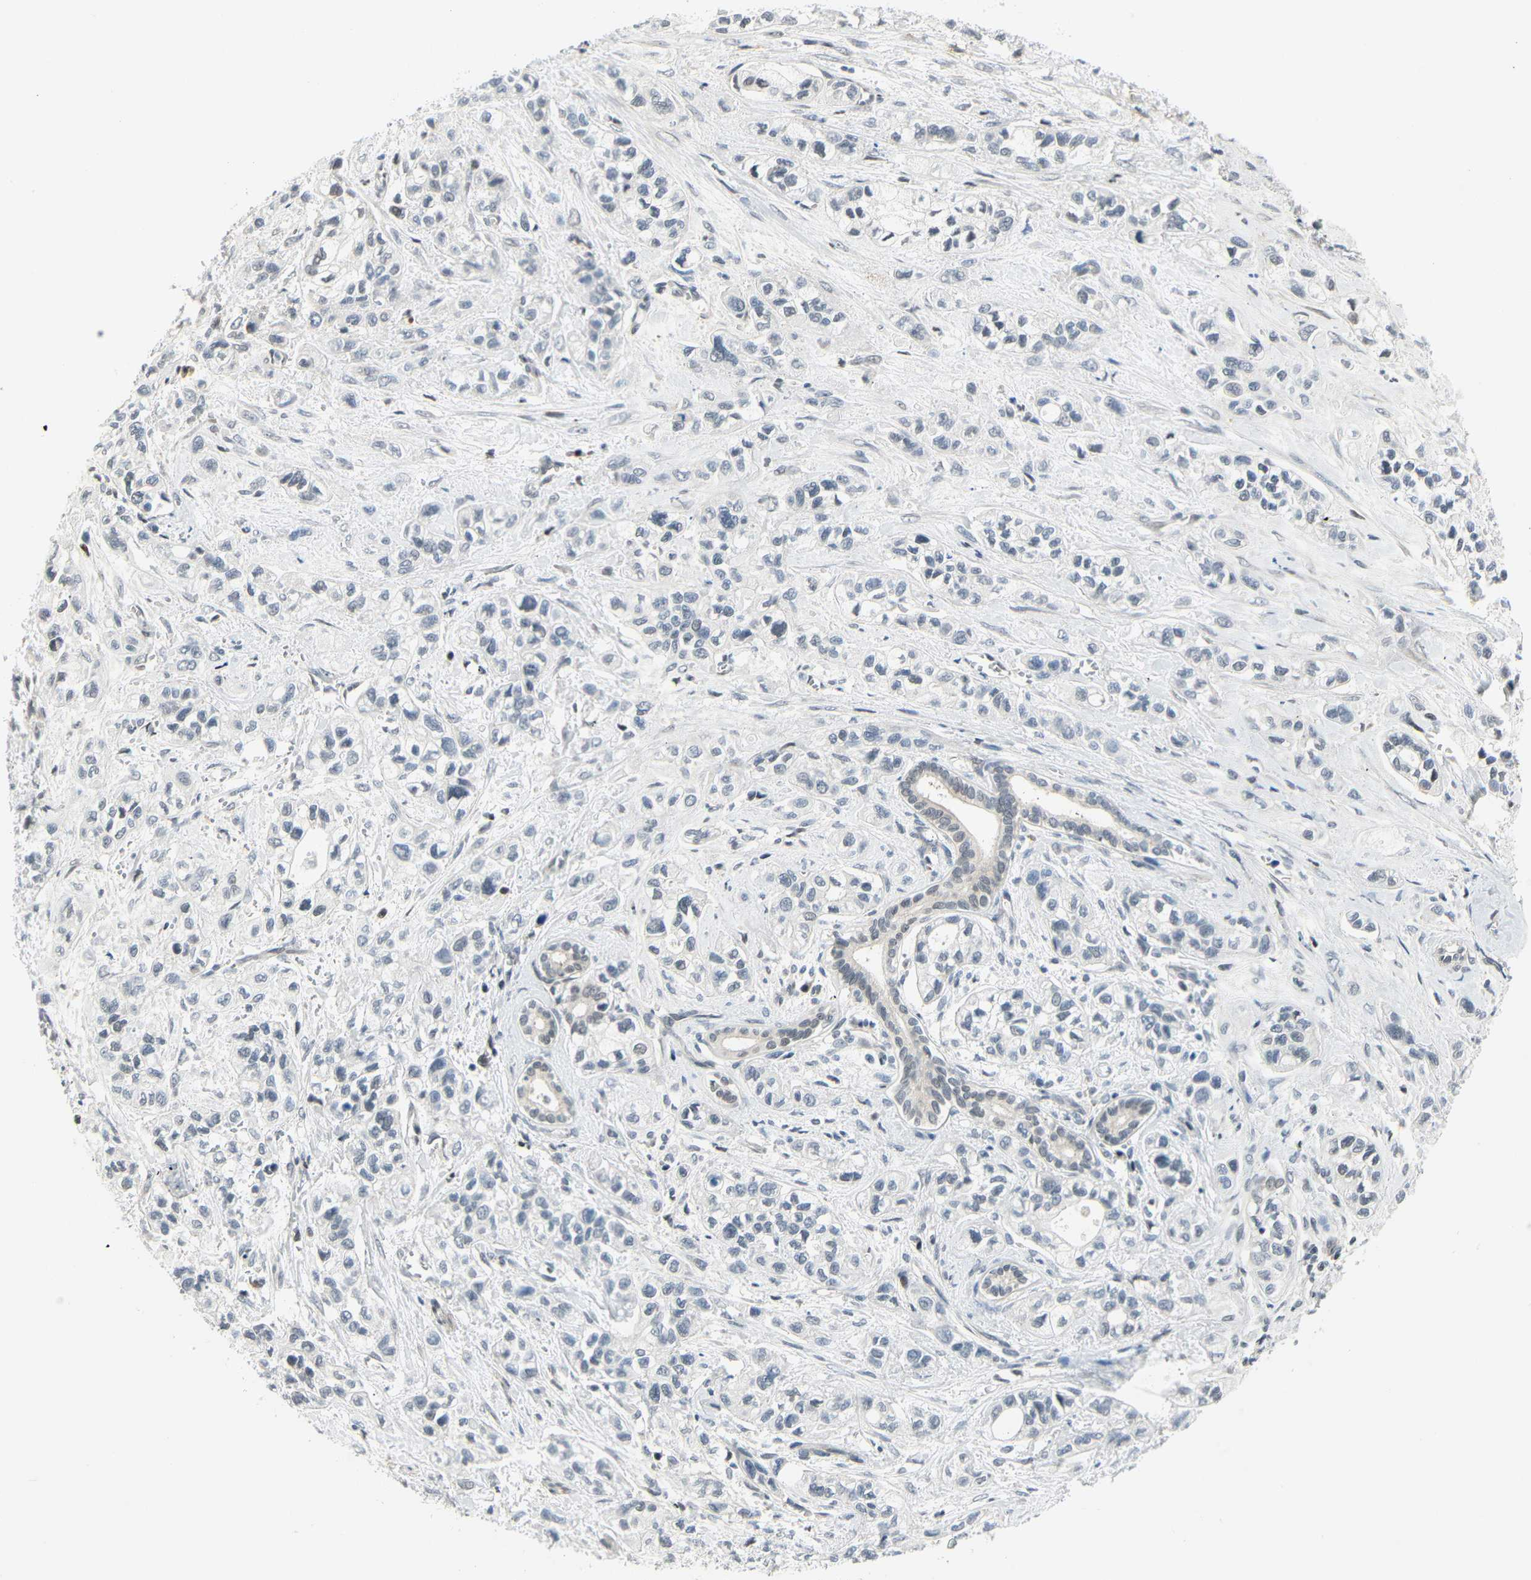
{"staining": {"intensity": "weak", "quantity": "<25%", "location": "nuclear"}, "tissue": "pancreatic cancer", "cell_type": "Tumor cells", "image_type": "cancer", "snomed": [{"axis": "morphology", "description": "Adenocarcinoma, NOS"}, {"axis": "topography", "description": "Pancreas"}], "caption": "Immunohistochemistry (IHC) of pancreatic cancer (adenocarcinoma) shows no staining in tumor cells. The staining was performed using DAB (3,3'-diaminobenzidine) to visualize the protein expression in brown, while the nuclei were stained in blue with hematoxylin (Magnification: 20x).", "gene": "IMPG2", "patient": {"sex": "male", "age": 74}}